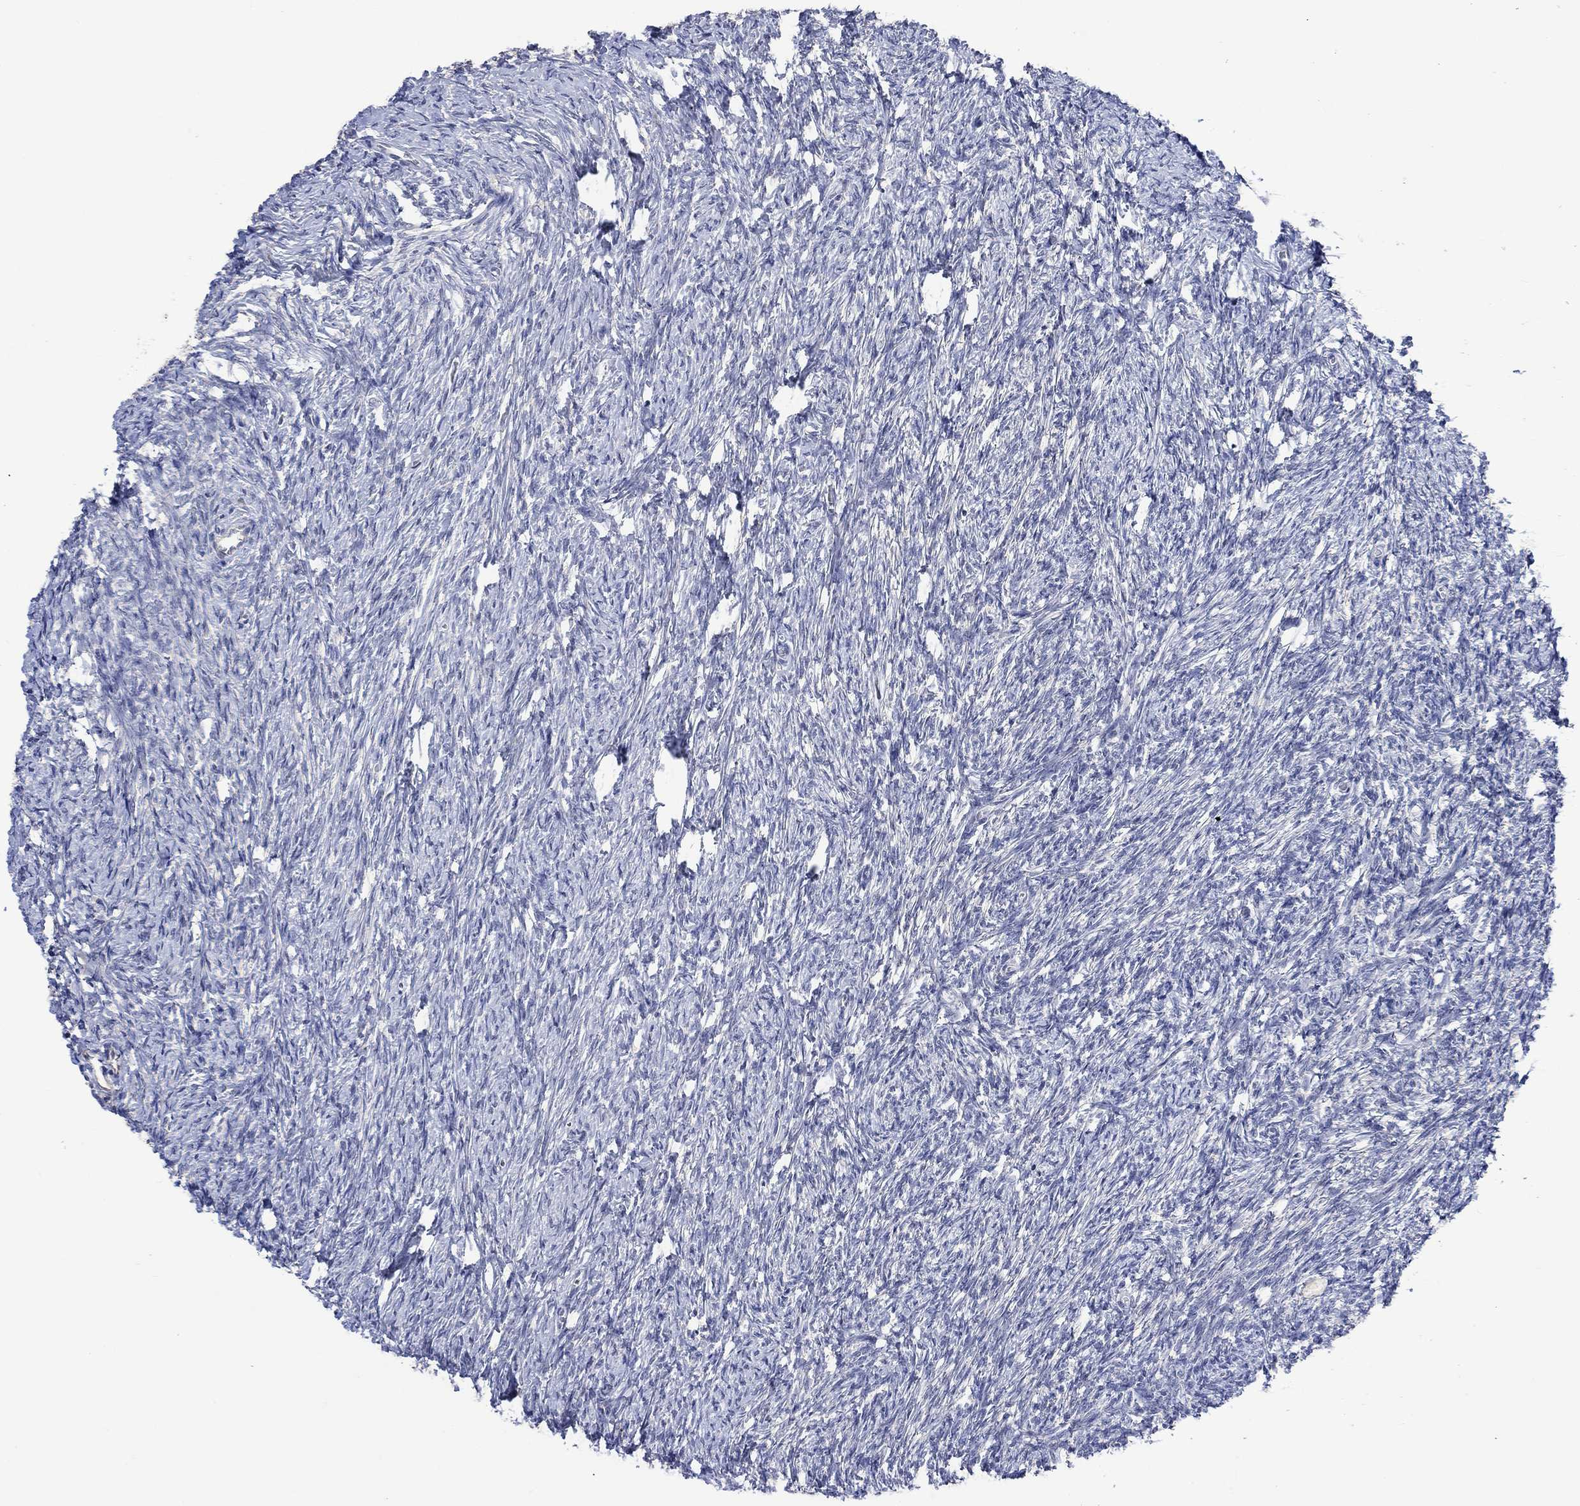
{"staining": {"intensity": "negative", "quantity": "none", "location": "none"}, "tissue": "ovary", "cell_type": "Follicle cells", "image_type": "normal", "snomed": [{"axis": "morphology", "description": "Normal tissue, NOS"}, {"axis": "topography", "description": "Ovary"}], "caption": "Immunohistochemistry micrograph of normal ovary: human ovary stained with DAB shows no significant protein expression in follicle cells.", "gene": "SLC48A1", "patient": {"sex": "female", "age": 39}}